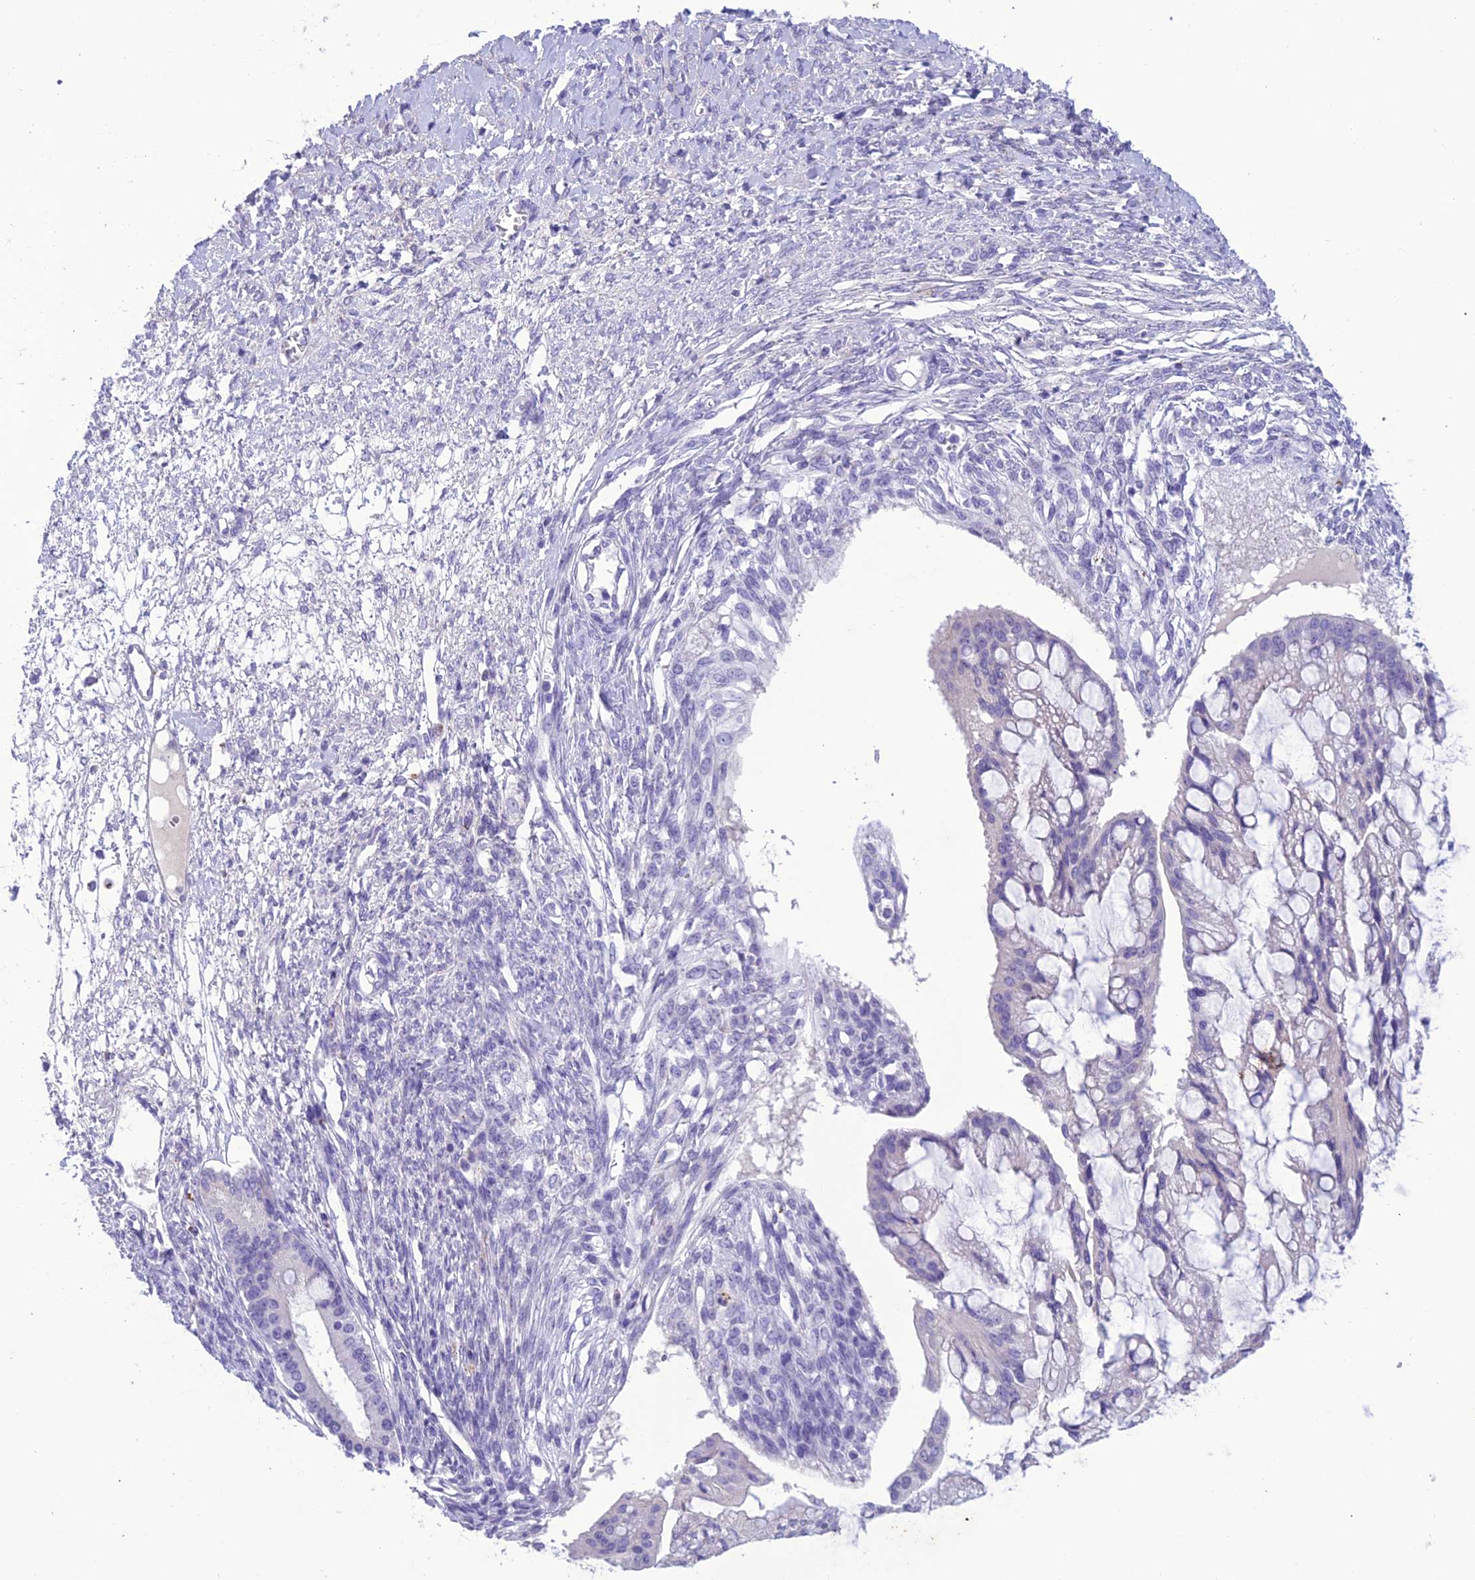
{"staining": {"intensity": "negative", "quantity": "none", "location": "none"}, "tissue": "ovarian cancer", "cell_type": "Tumor cells", "image_type": "cancer", "snomed": [{"axis": "morphology", "description": "Cystadenocarcinoma, mucinous, NOS"}, {"axis": "topography", "description": "Ovary"}], "caption": "Immunohistochemistry (IHC) of ovarian cancer exhibits no staining in tumor cells.", "gene": "IFT172", "patient": {"sex": "female", "age": 73}}